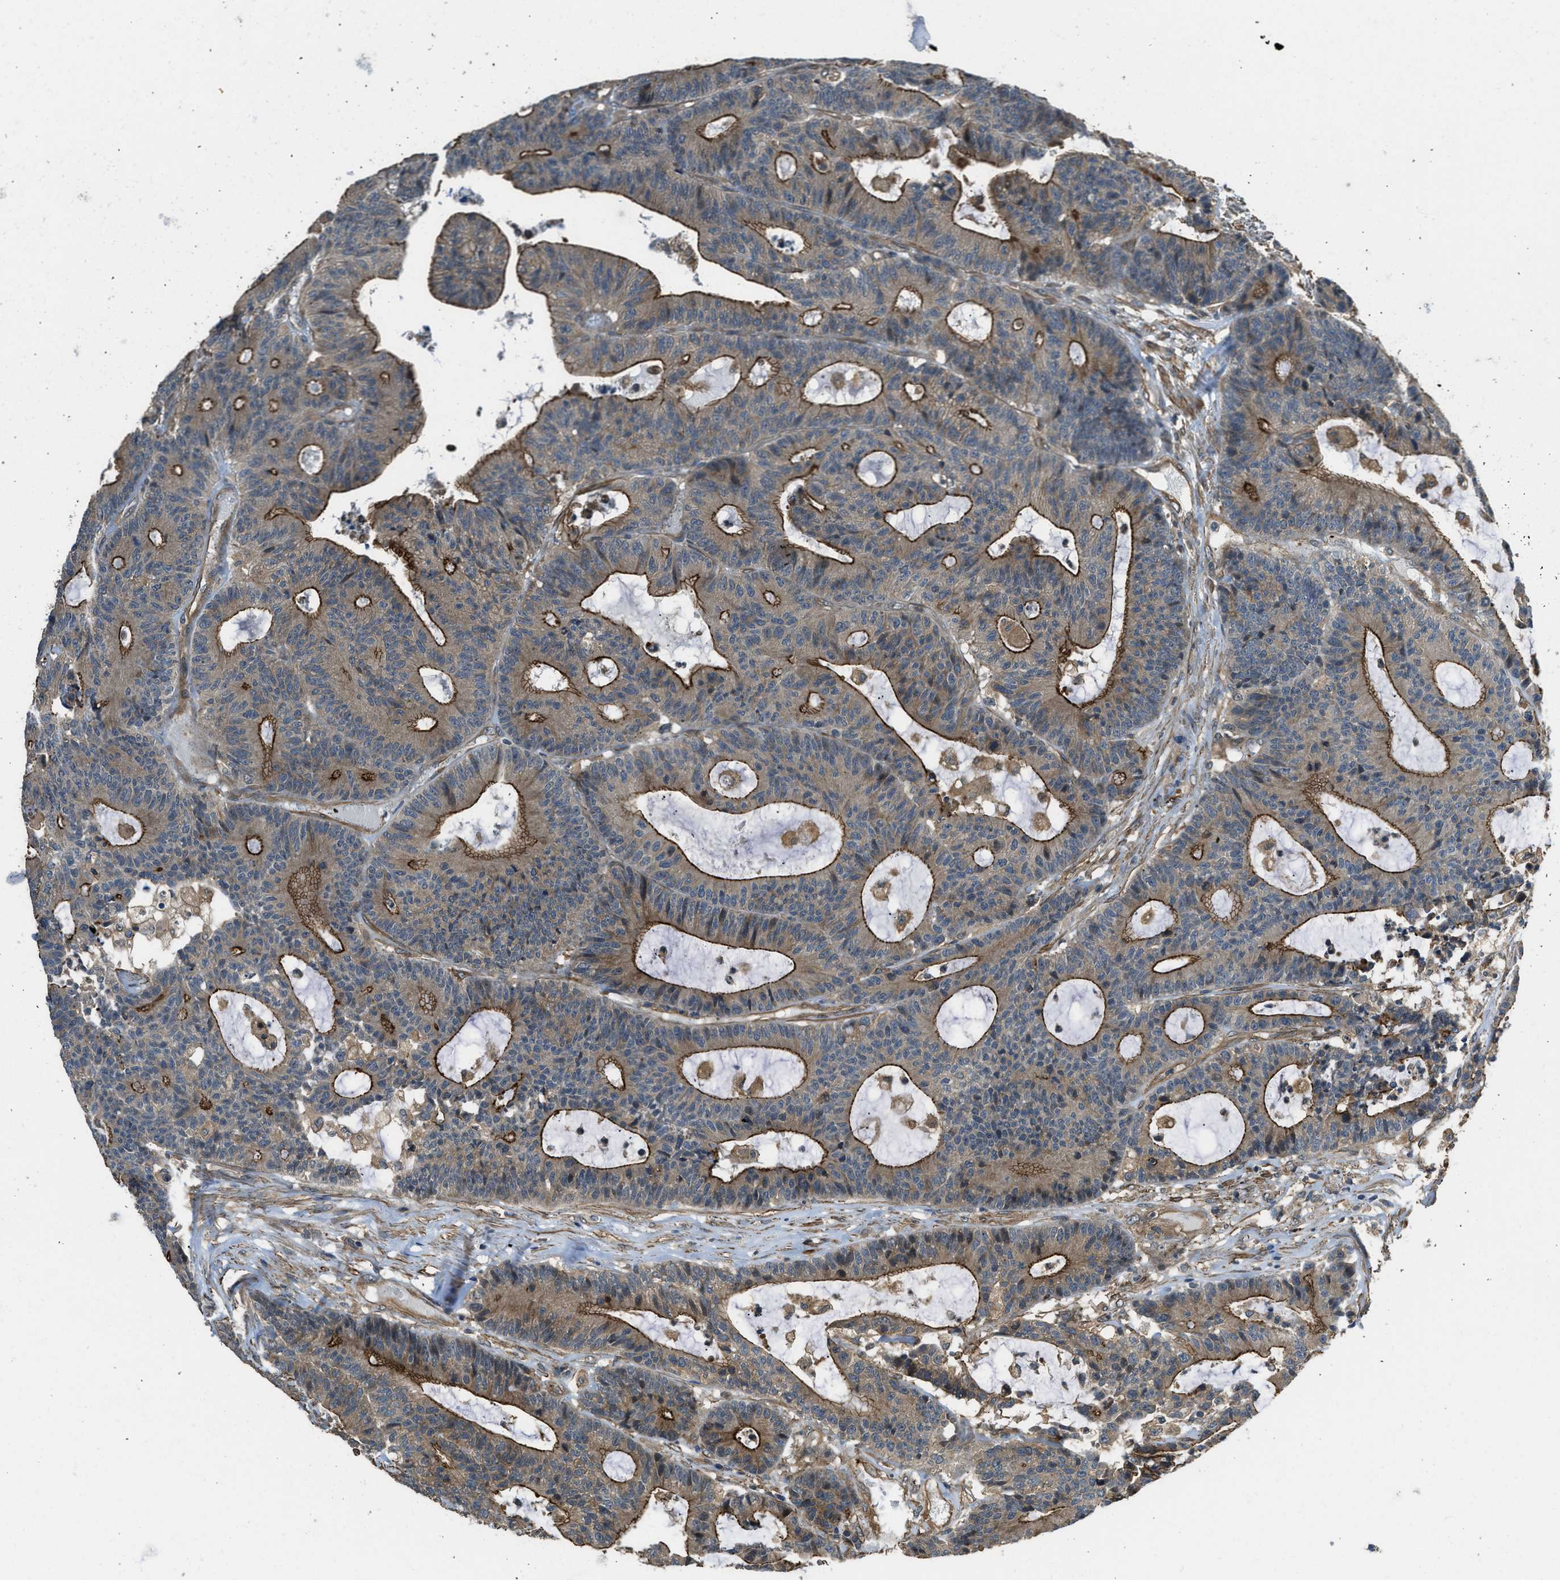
{"staining": {"intensity": "moderate", "quantity": ">75%", "location": "cytoplasmic/membranous"}, "tissue": "colorectal cancer", "cell_type": "Tumor cells", "image_type": "cancer", "snomed": [{"axis": "morphology", "description": "Adenocarcinoma, NOS"}, {"axis": "topography", "description": "Colon"}], "caption": "A high-resolution photomicrograph shows IHC staining of colorectal cancer, which displays moderate cytoplasmic/membranous positivity in about >75% of tumor cells. (Brightfield microscopy of DAB IHC at high magnification).", "gene": "CGN", "patient": {"sex": "female", "age": 84}}